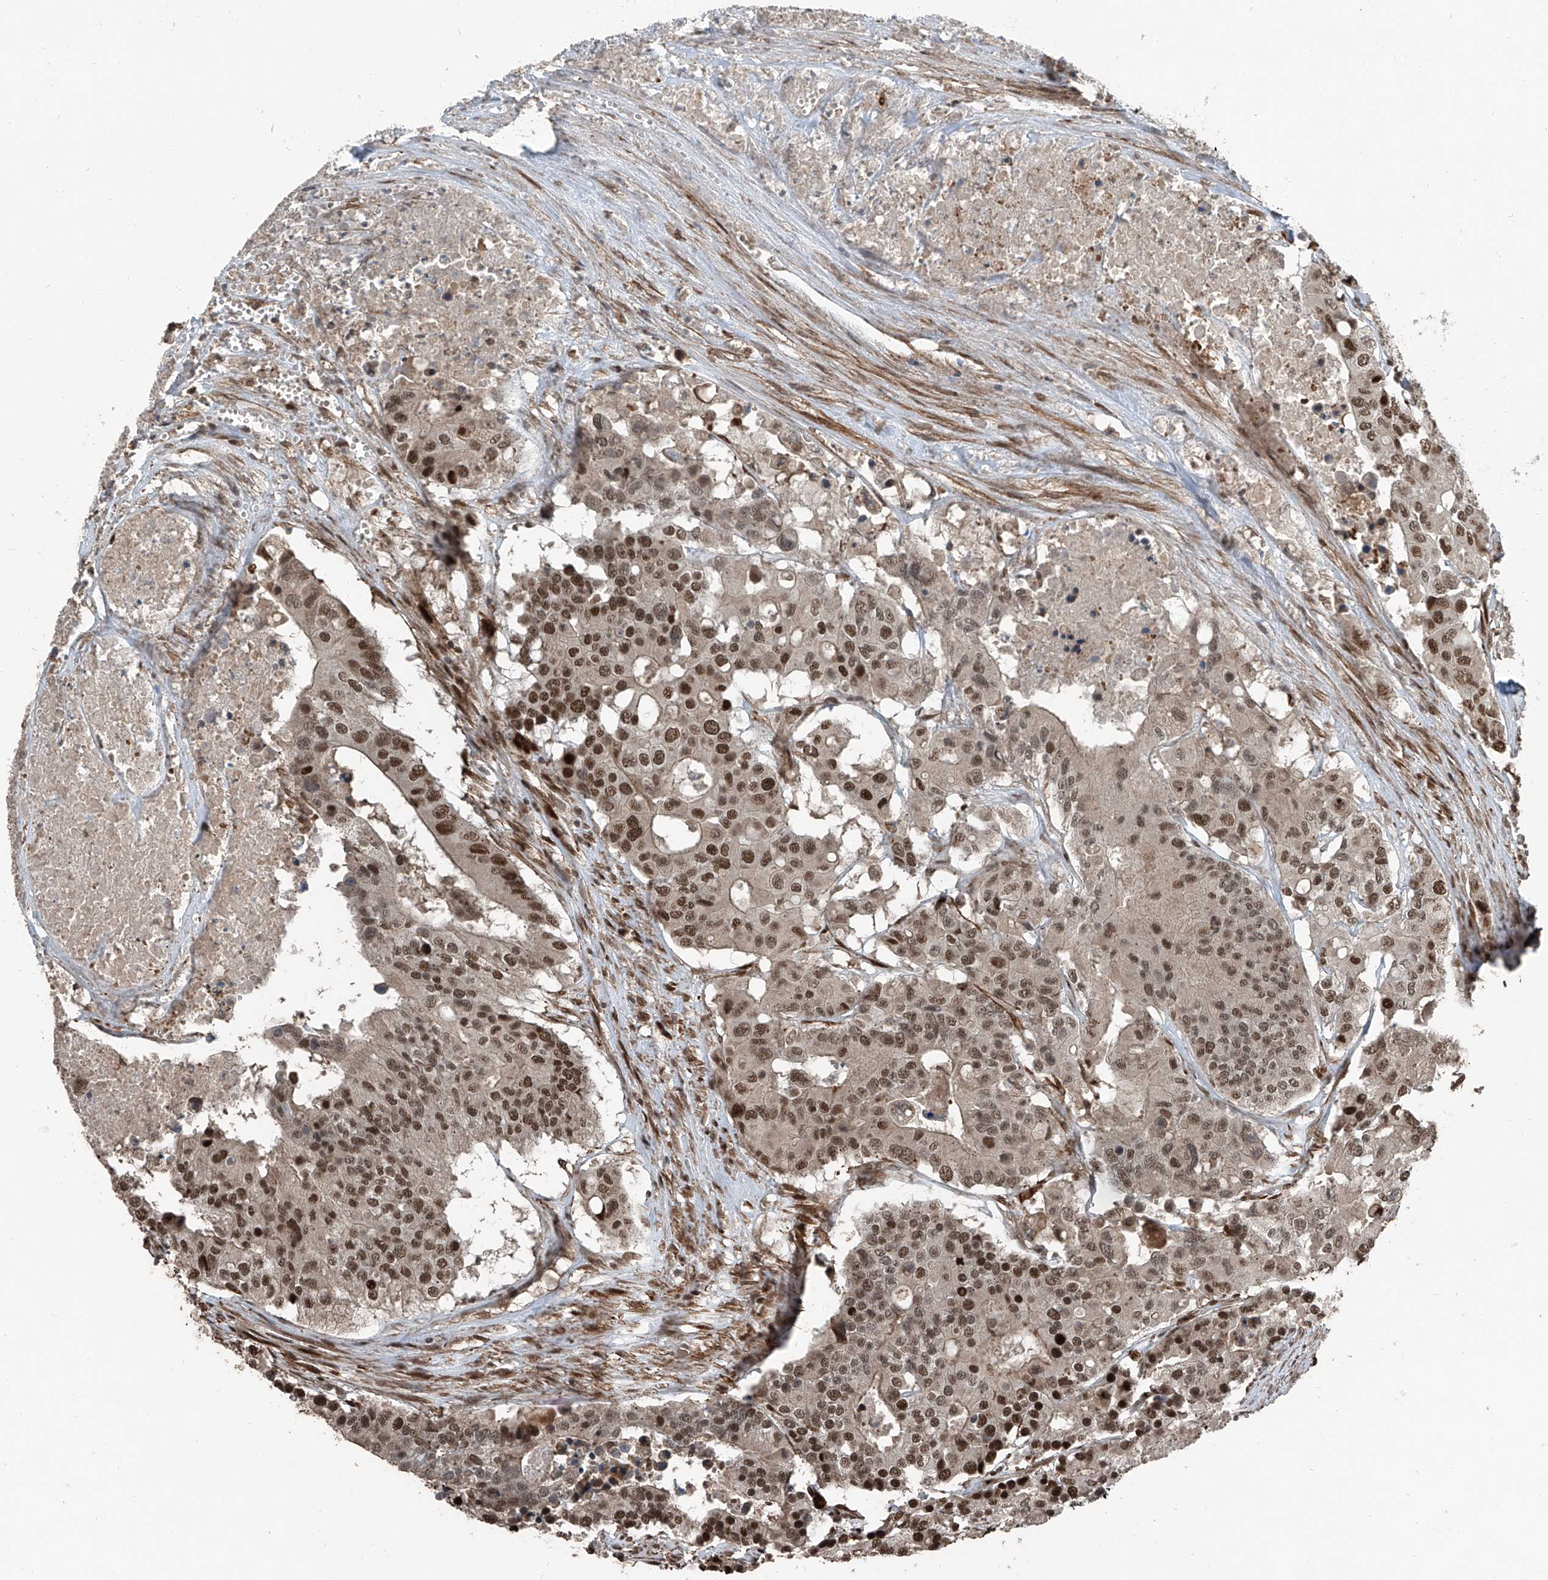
{"staining": {"intensity": "strong", "quantity": ">75%", "location": "nuclear"}, "tissue": "colorectal cancer", "cell_type": "Tumor cells", "image_type": "cancer", "snomed": [{"axis": "morphology", "description": "Adenocarcinoma, NOS"}, {"axis": "topography", "description": "Colon"}], "caption": "IHC (DAB (3,3'-diaminobenzidine)) staining of human colorectal cancer (adenocarcinoma) shows strong nuclear protein expression in approximately >75% of tumor cells.", "gene": "ZNF570", "patient": {"sex": "male", "age": 77}}